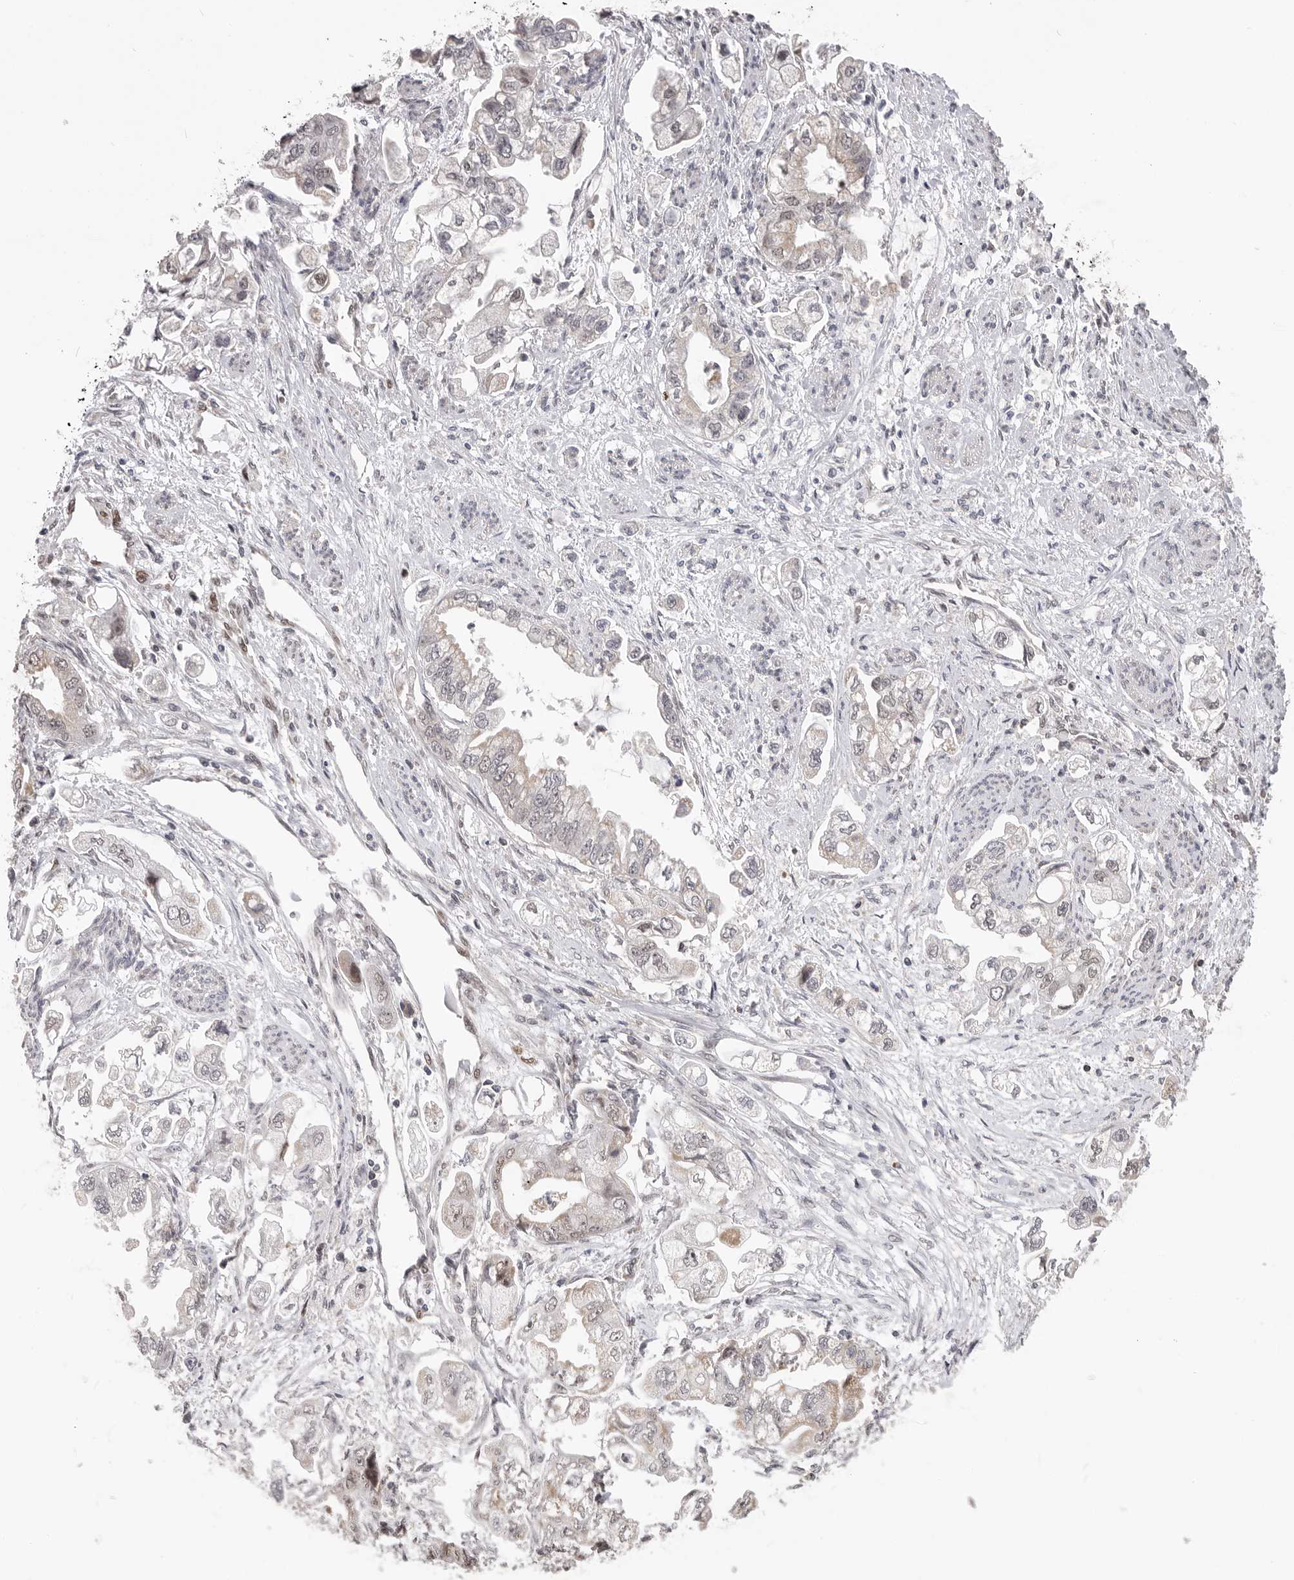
{"staining": {"intensity": "weak", "quantity": "<25%", "location": "cytoplasmic/membranous,nuclear"}, "tissue": "stomach cancer", "cell_type": "Tumor cells", "image_type": "cancer", "snomed": [{"axis": "morphology", "description": "Adenocarcinoma, NOS"}, {"axis": "topography", "description": "Stomach"}], "caption": "Photomicrograph shows no significant protein positivity in tumor cells of stomach cancer. (DAB immunohistochemistry (IHC) visualized using brightfield microscopy, high magnification).", "gene": "SMARCC1", "patient": {"sex": "male", "age": 62}}